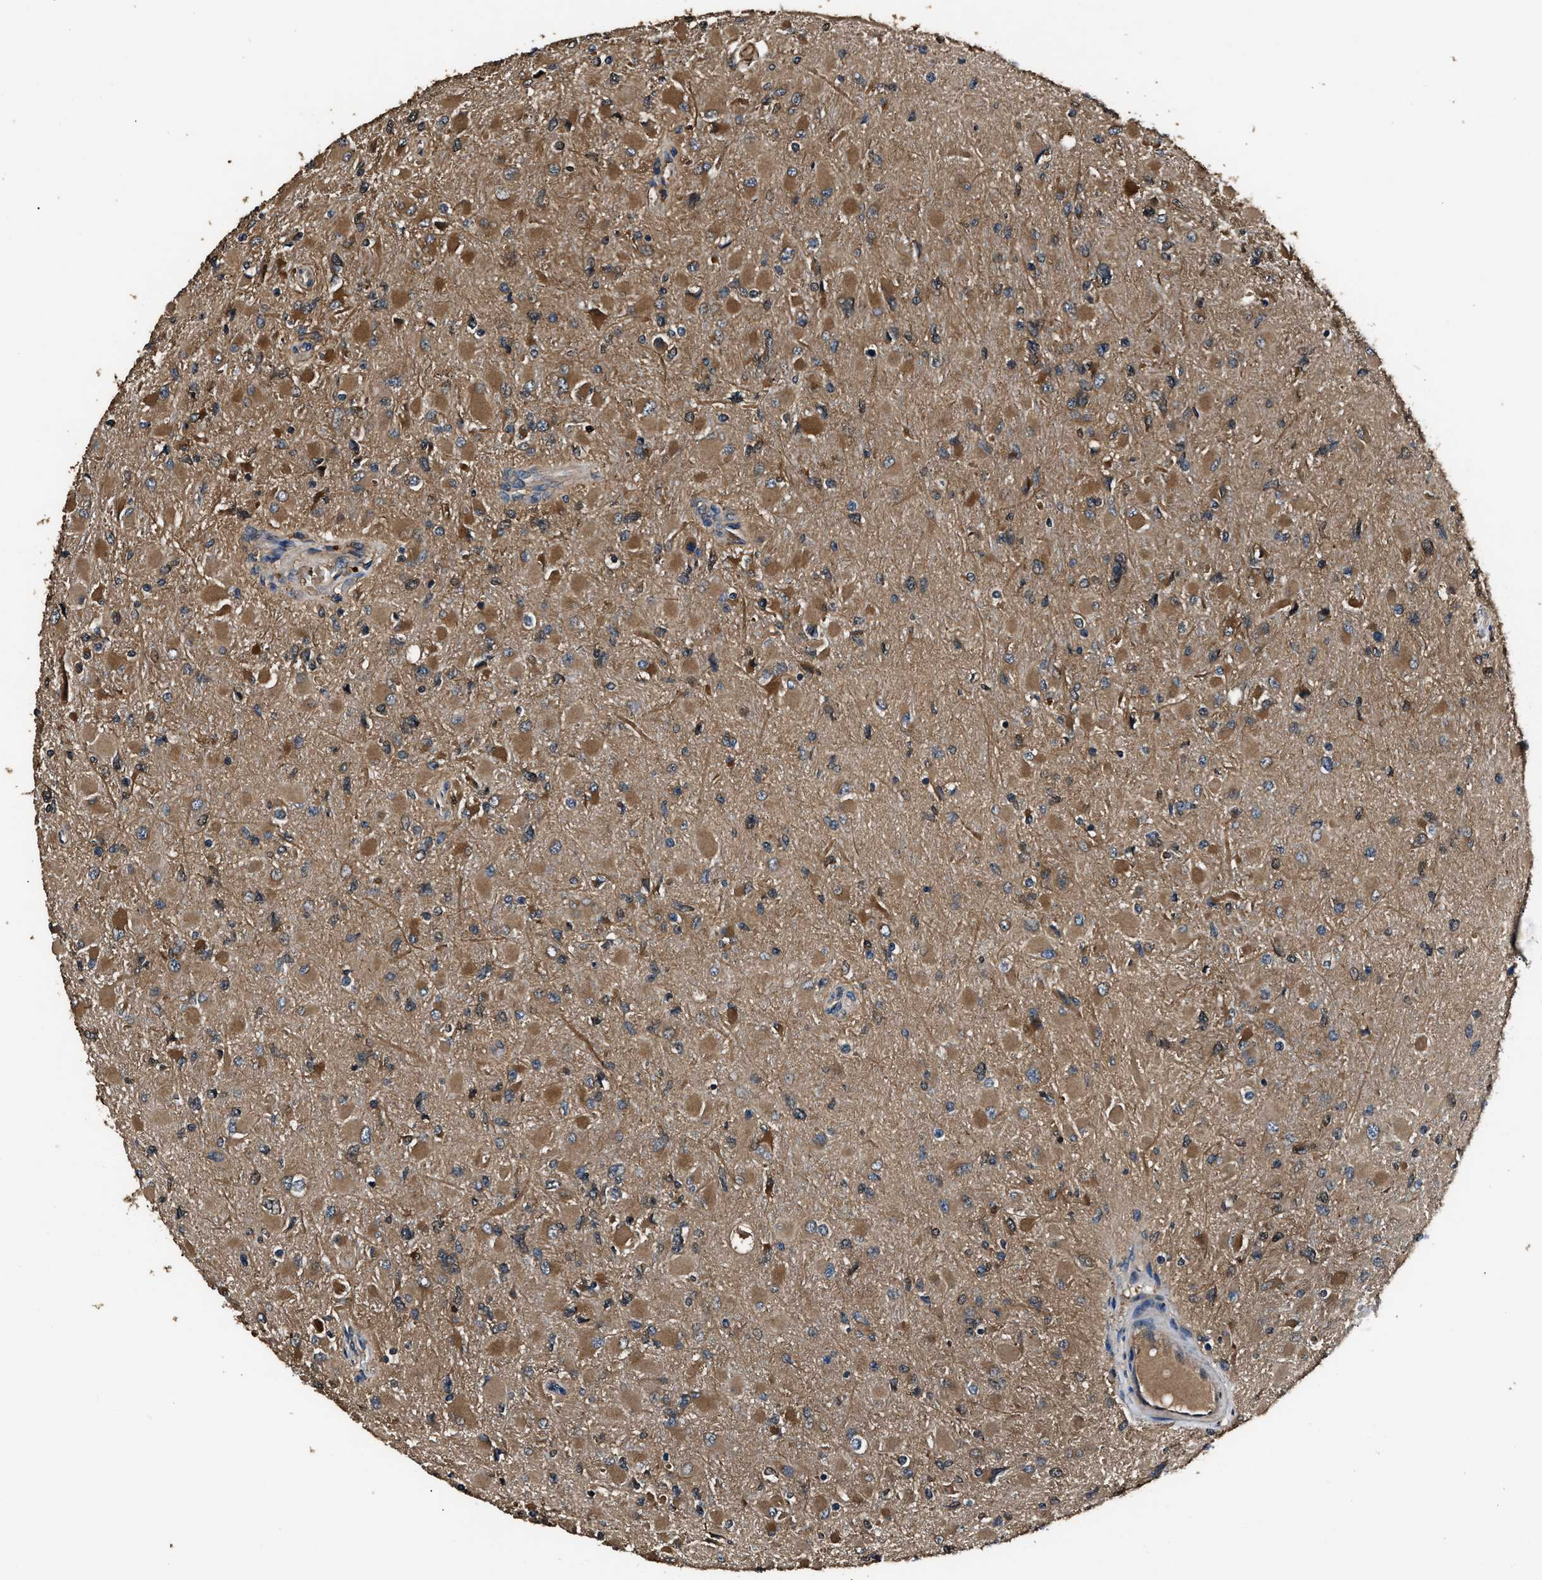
{"staining": {"intensity": "moderate", "quantity": ">75%", "location": "cytoplasmic/membranous"}, "tissue": "glioma", "cell_type": "Tumor cells", "image_type": "cancer", "snomed": [{"axis": "morphology", "description": "Glioma, malignant, High grade"}, {"axis": "topography", "description": "Cerebral cortex"}], "caption": "Protein staining of glioma tissue demonstrates moderate cytoplasmic/membranous expression in approximately >75% of tumor cells. (DAB IHC with brightfield microscopy, high magnification).", "gene": "GSTP1", "patient": {"sex": "female", "age": 36}}